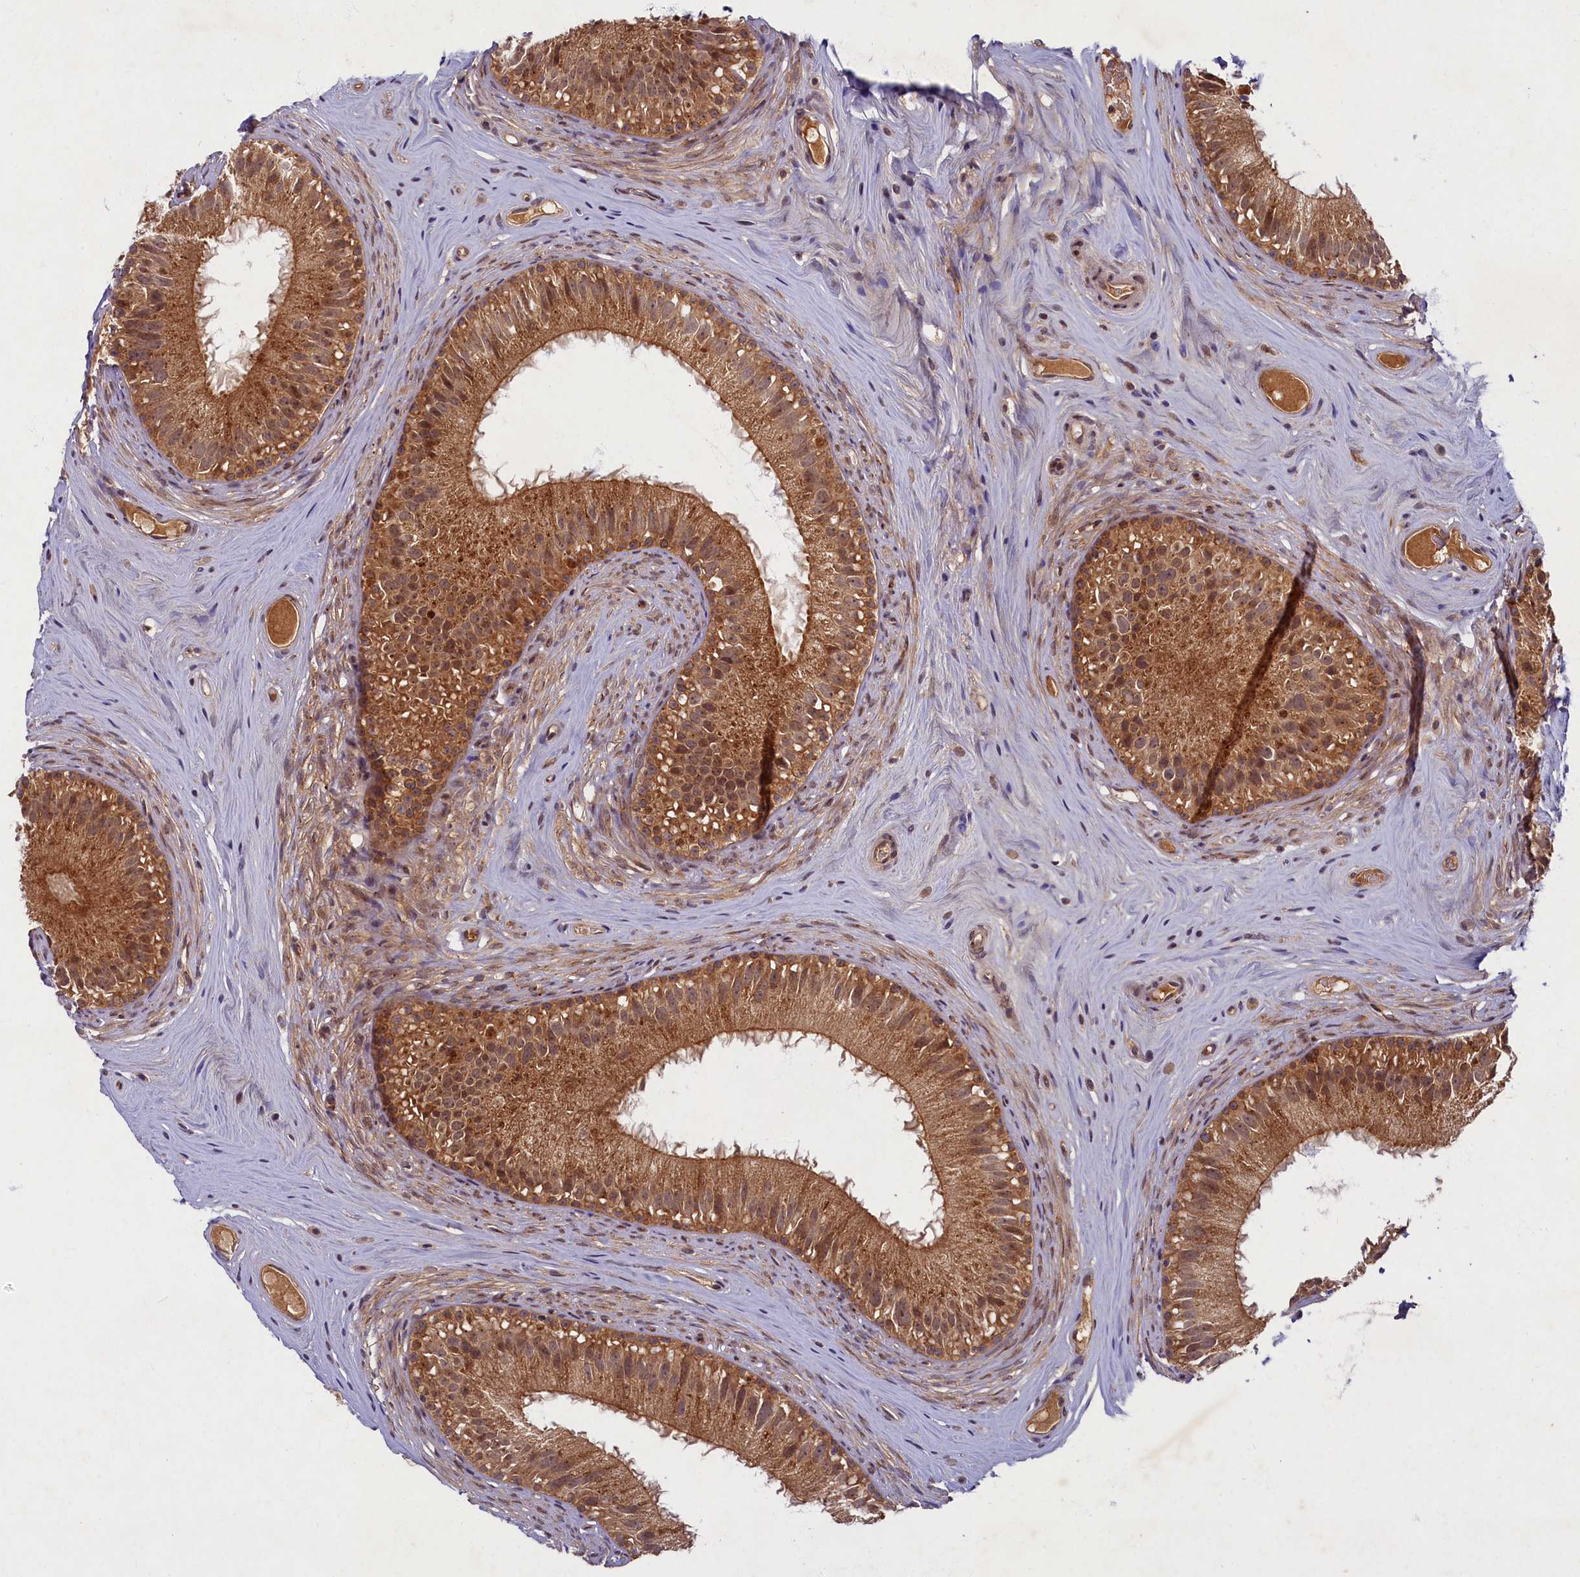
{"staining": {"intensity": "moderate", "quantity": ">75%", "location": "cytoplasmic/membranous"}, "tissue": "epididymis", "cell_type": "Glandular cells", "image_type": "normal", "snomed": [{"axis": "morphology", "description": "Normal tissue, NOS"}, {"axis": "topography", "description": "Epididymis"}], "caption": "Glandular cells reveal moderate cytoplasmic/membranous positivity in approximately >75% of cells in normal epididymis.", "gene": "BICD1", "patient": {"sex": "male", "age": 45}}